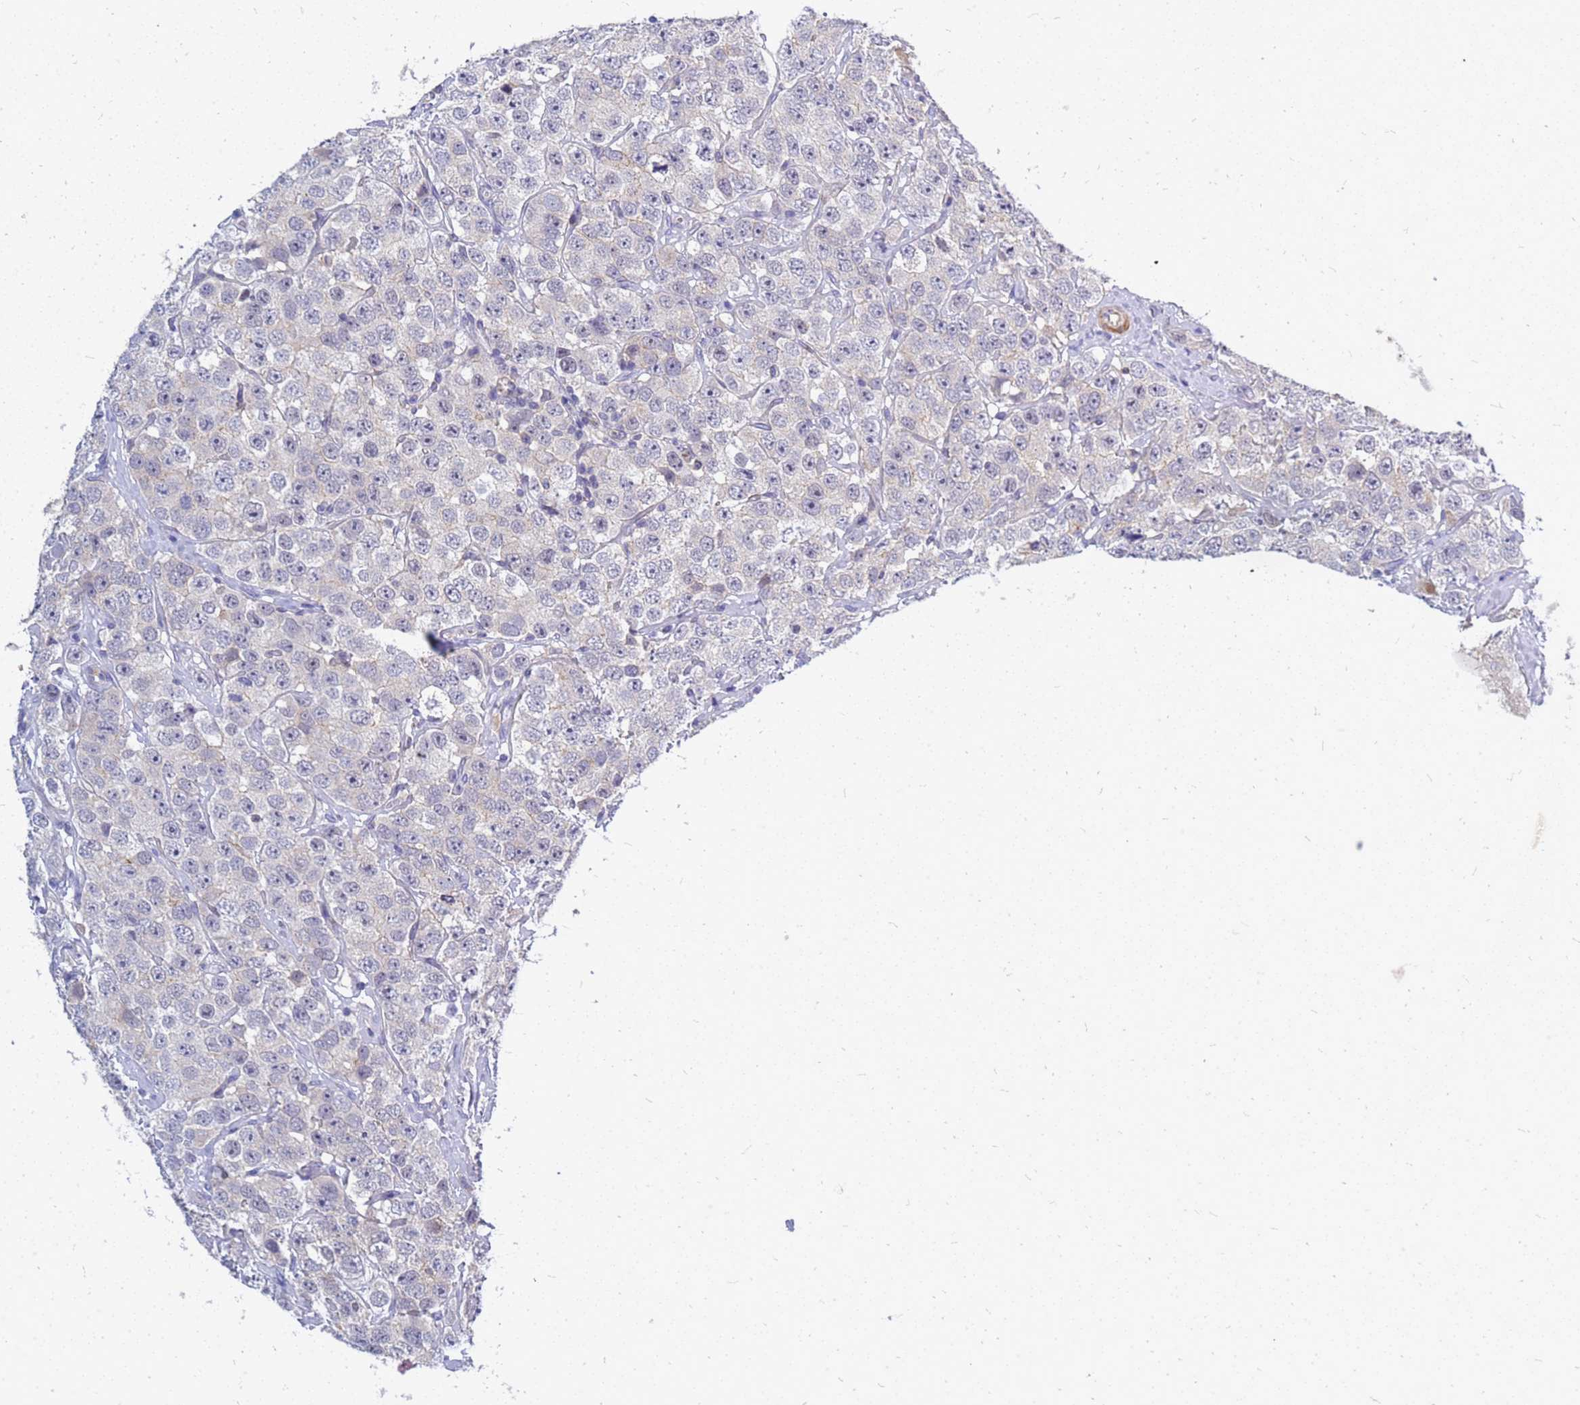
{"staining": {"intensity": "negative", "quantity": "none", "location": "none"}, "tissue": "testis cancer", "cell_type": "Tumor cells", "image_type": "cancer", "snomed": [{"axis": "morphology", "description": "Seminoma, NOS"}, {"axis": "topography", "description": "Testis"}], "caption": "A high-resolution photomicrograph shows IHC staining of testis cancer (seminoma), which reveals no significant positivity in tumor cells. (DAB (3,3'-diaminobenzidine) IHC with hematoxylin counter stain).", "gene": "SRGAP3", "patient": {"sex": "male", "age": 28}}